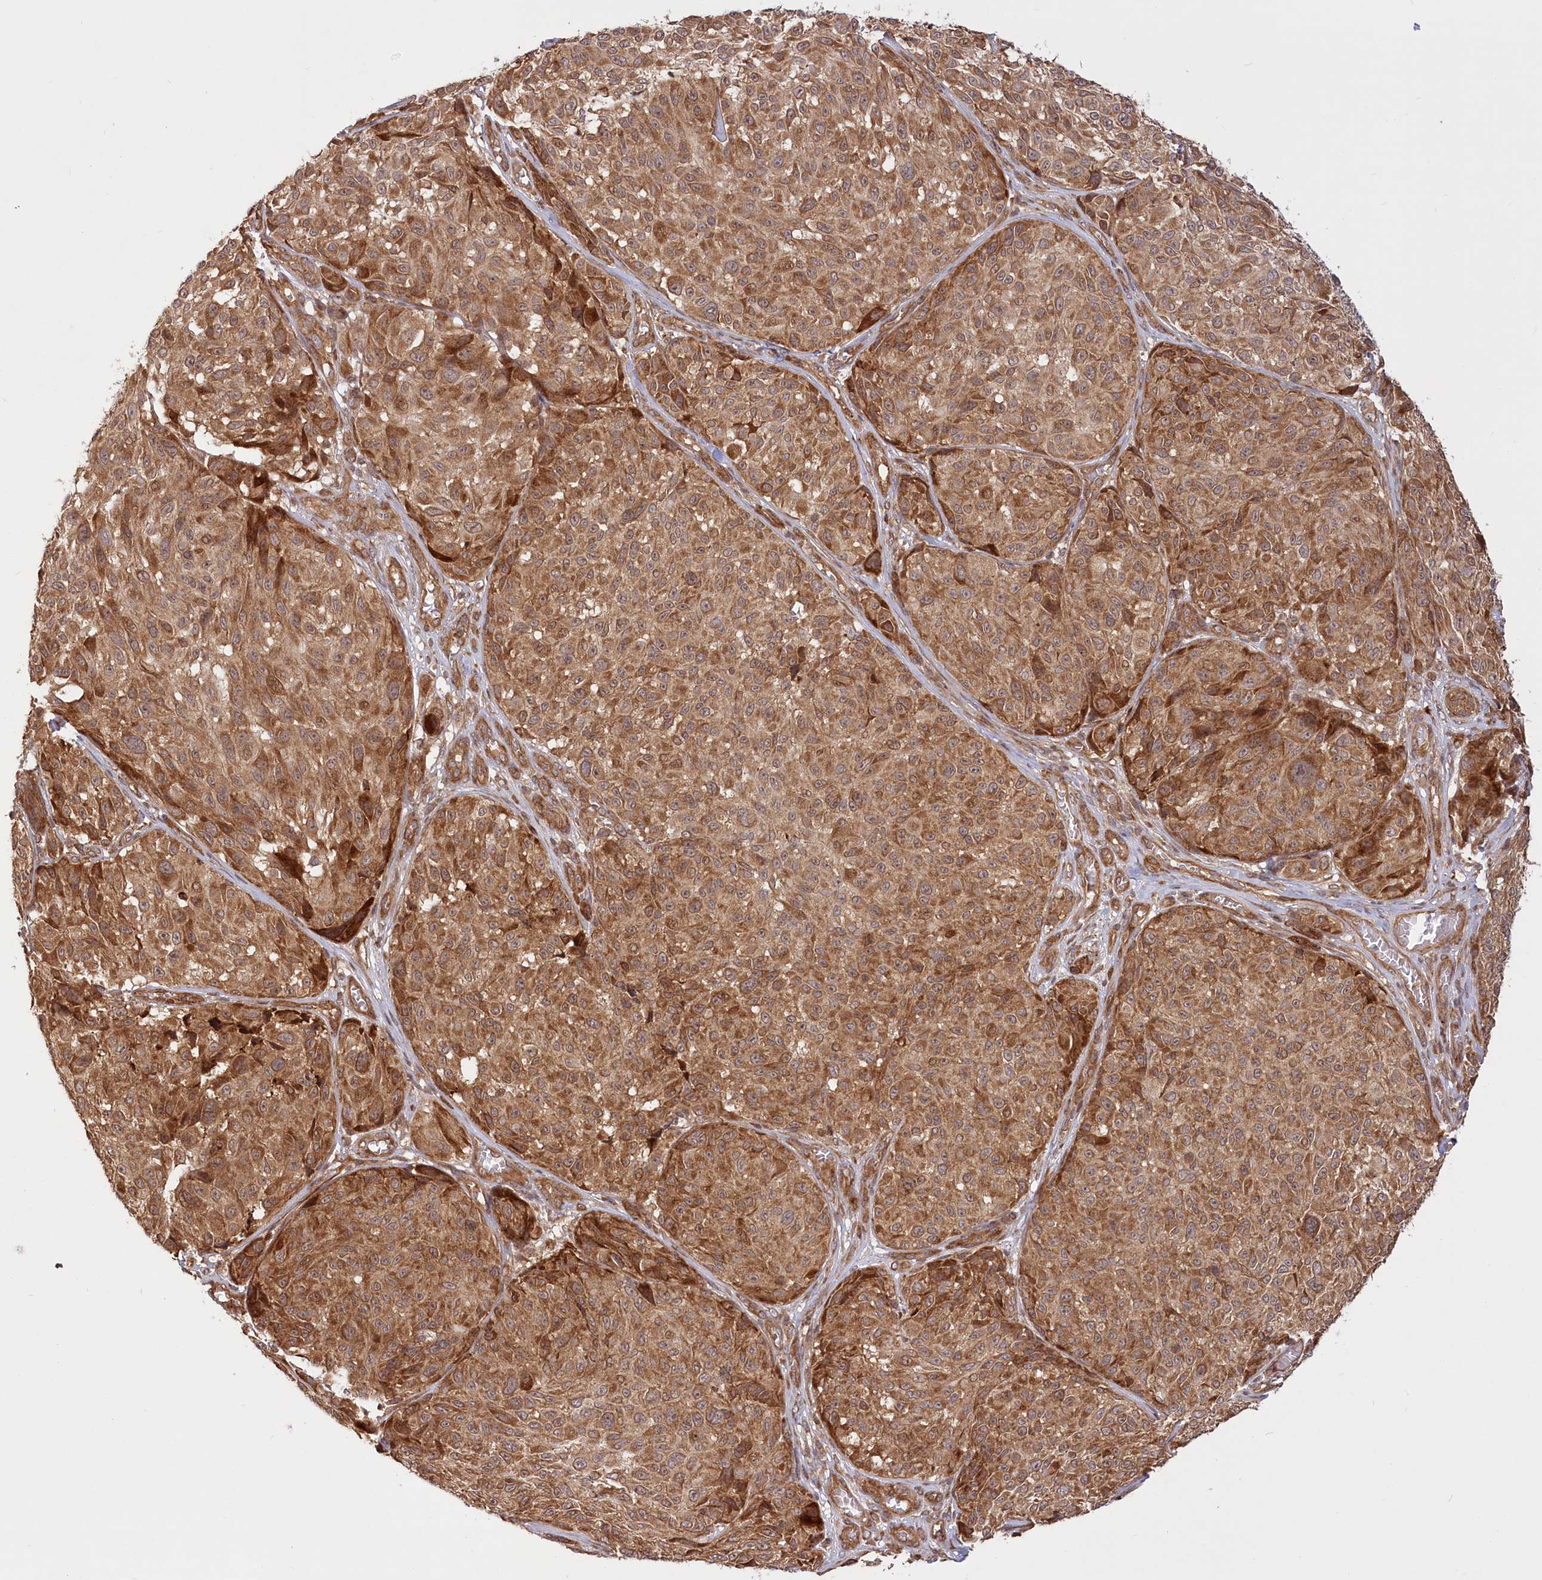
{"staining": {"intensity": "moderate", "quantity": ">75%", "location": "cytoplasmic/membranous"}, "tissue": "melanoma", "cell_type": "Tumor cells", "image_type": "cancer", "snomed": [{"axis": "morphology", "description": "Malignant melanoma, NOS"}, {"axis": "topography", "description": "Skin"}], "caption": "Melanoma tissue demonstrates moderate cytoplasmic/membranous expression in approximately >75% of tumor cells, visualized by immunohistochemistry.", "gene": "CEP70", "patient": {"sex": "male", "age": 83}}